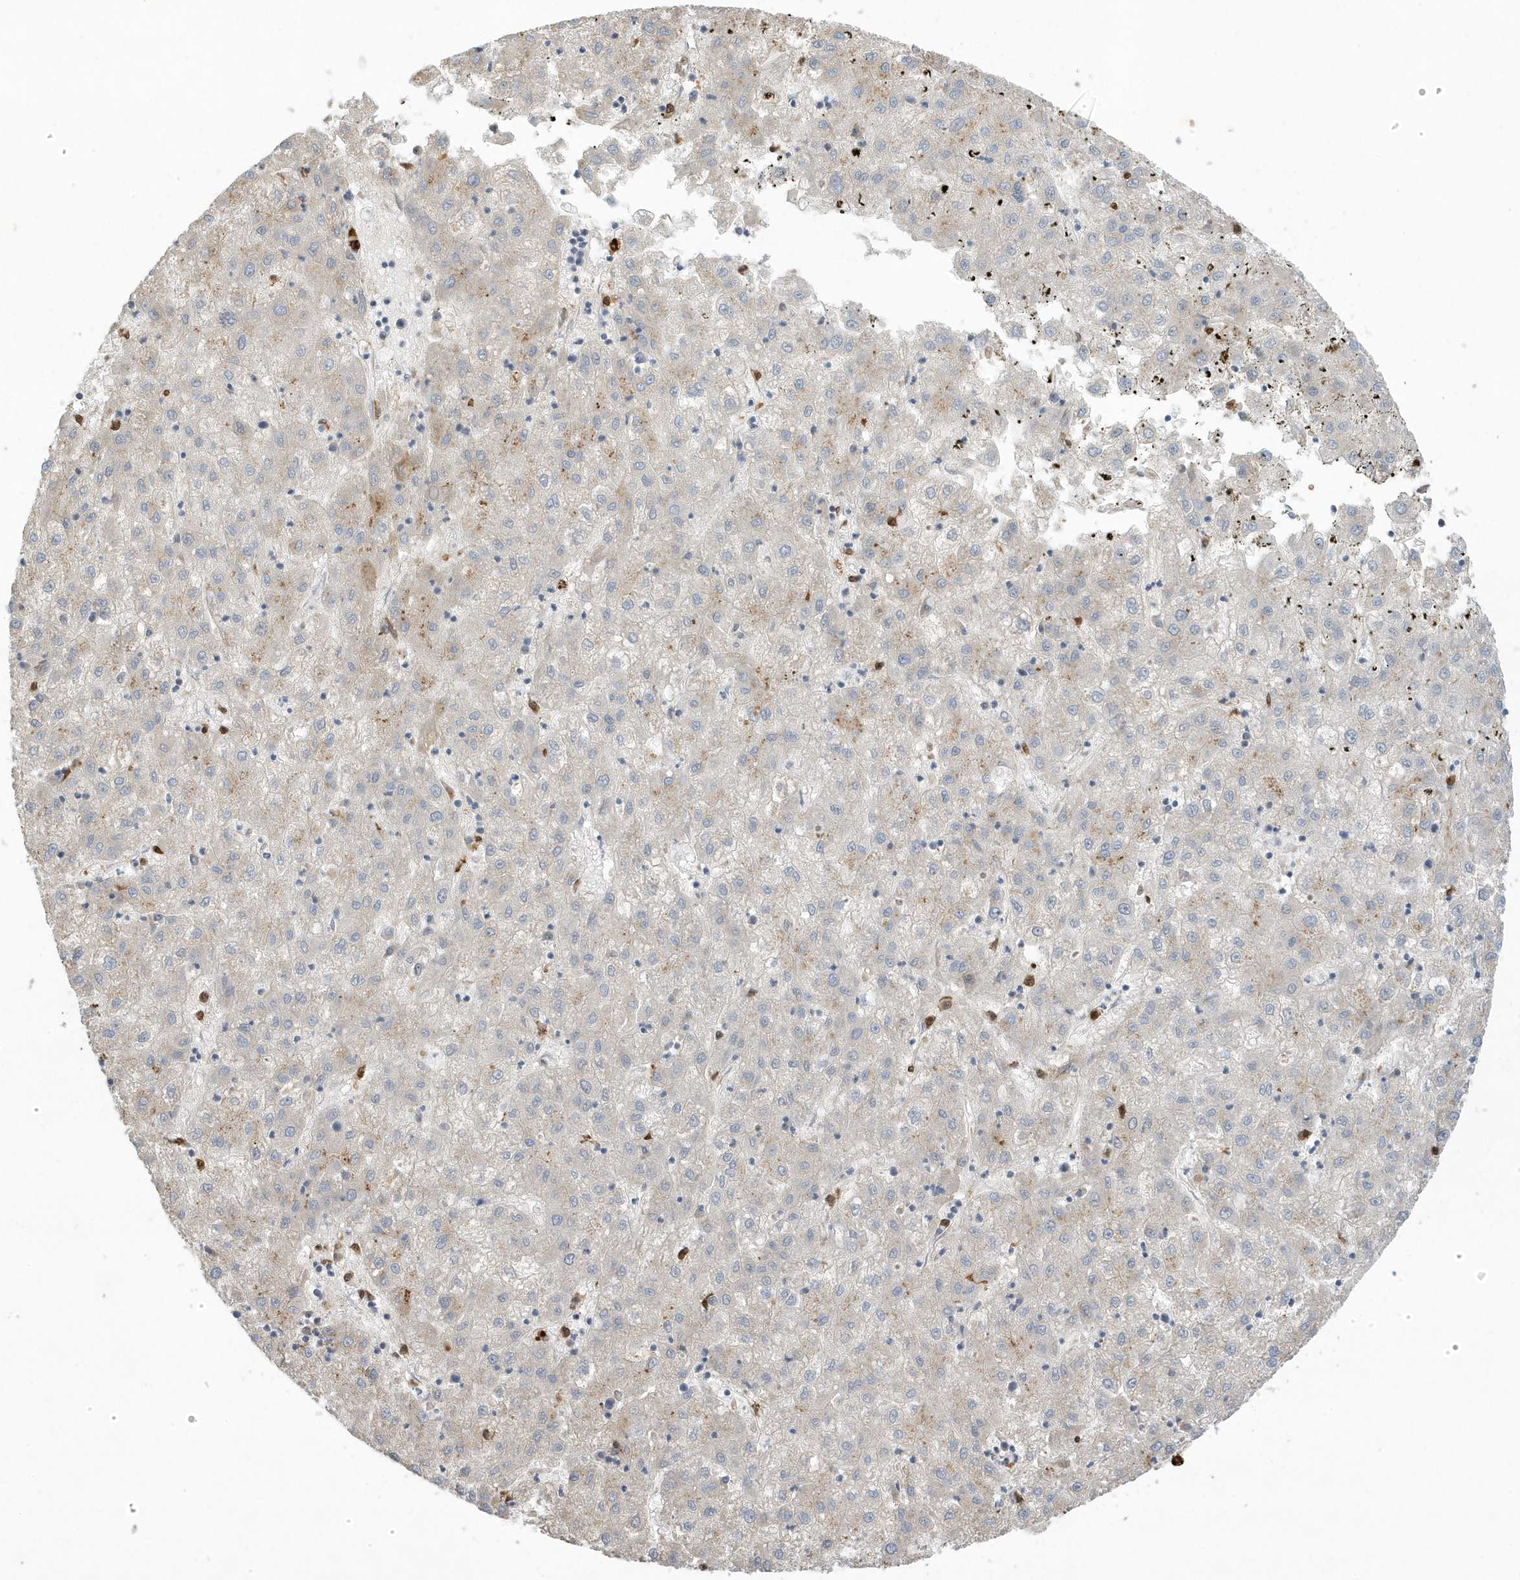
{"staining": {"intensity": "weak", "quantity": "<25%", "location": "cytoplasmic/membranous"}, "tissue": "liver cancer", "cell_type": "Tumor cells", "image_type": "cancer", "snomed": [{"axis": "morphology", "description": "Carcinoma, Hepatocellular, NOS"}, {"axis": "topography", "description": "Liver"}], "caption": "This is an IHC histopathology image of human liver hepatocellular carcinoma. There is no staining in tumor cells.", "gene": "DPP9", "patient": {"sex": "male", "age": 72}}